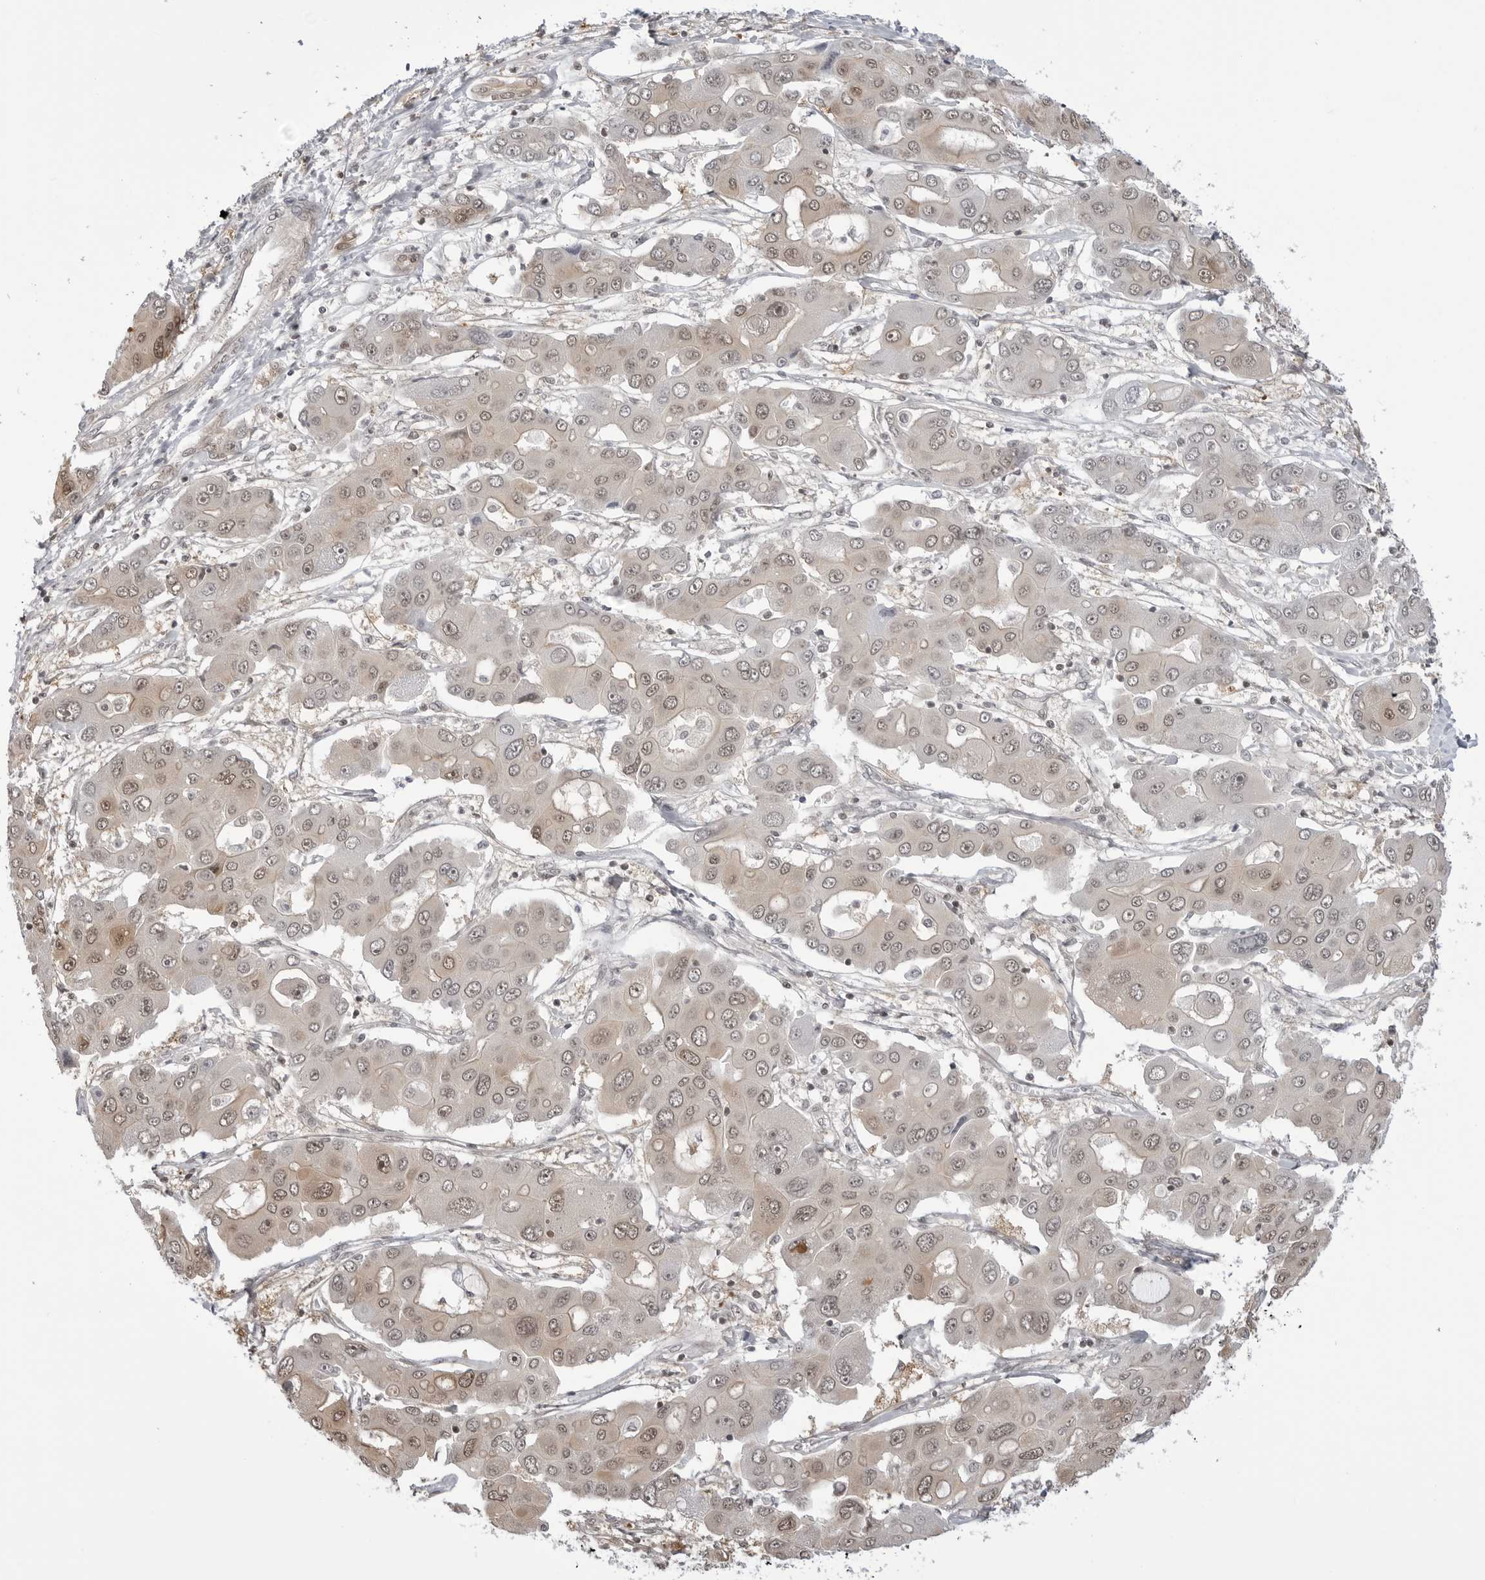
{"staining": {"intensity": "weak", "quantity": ">75%", "location": "nuclear"}, "tissue": "liver cancer", "cell_type": "Tumor cells", "image_type": "cancer", "snomed": [{"axis": "morphology", "description": "Cholangiocarcinoma"}, {"axis": "topography", "description": "Liver"}], "caption": "Protein expression analysis of human liver cancer (cholangiocarcinoma) reveals weak nuclear expression in approximately >75% of tumor cells.", "gene": "YWHAG", "patient": {"sex": "male", "age": 67}}